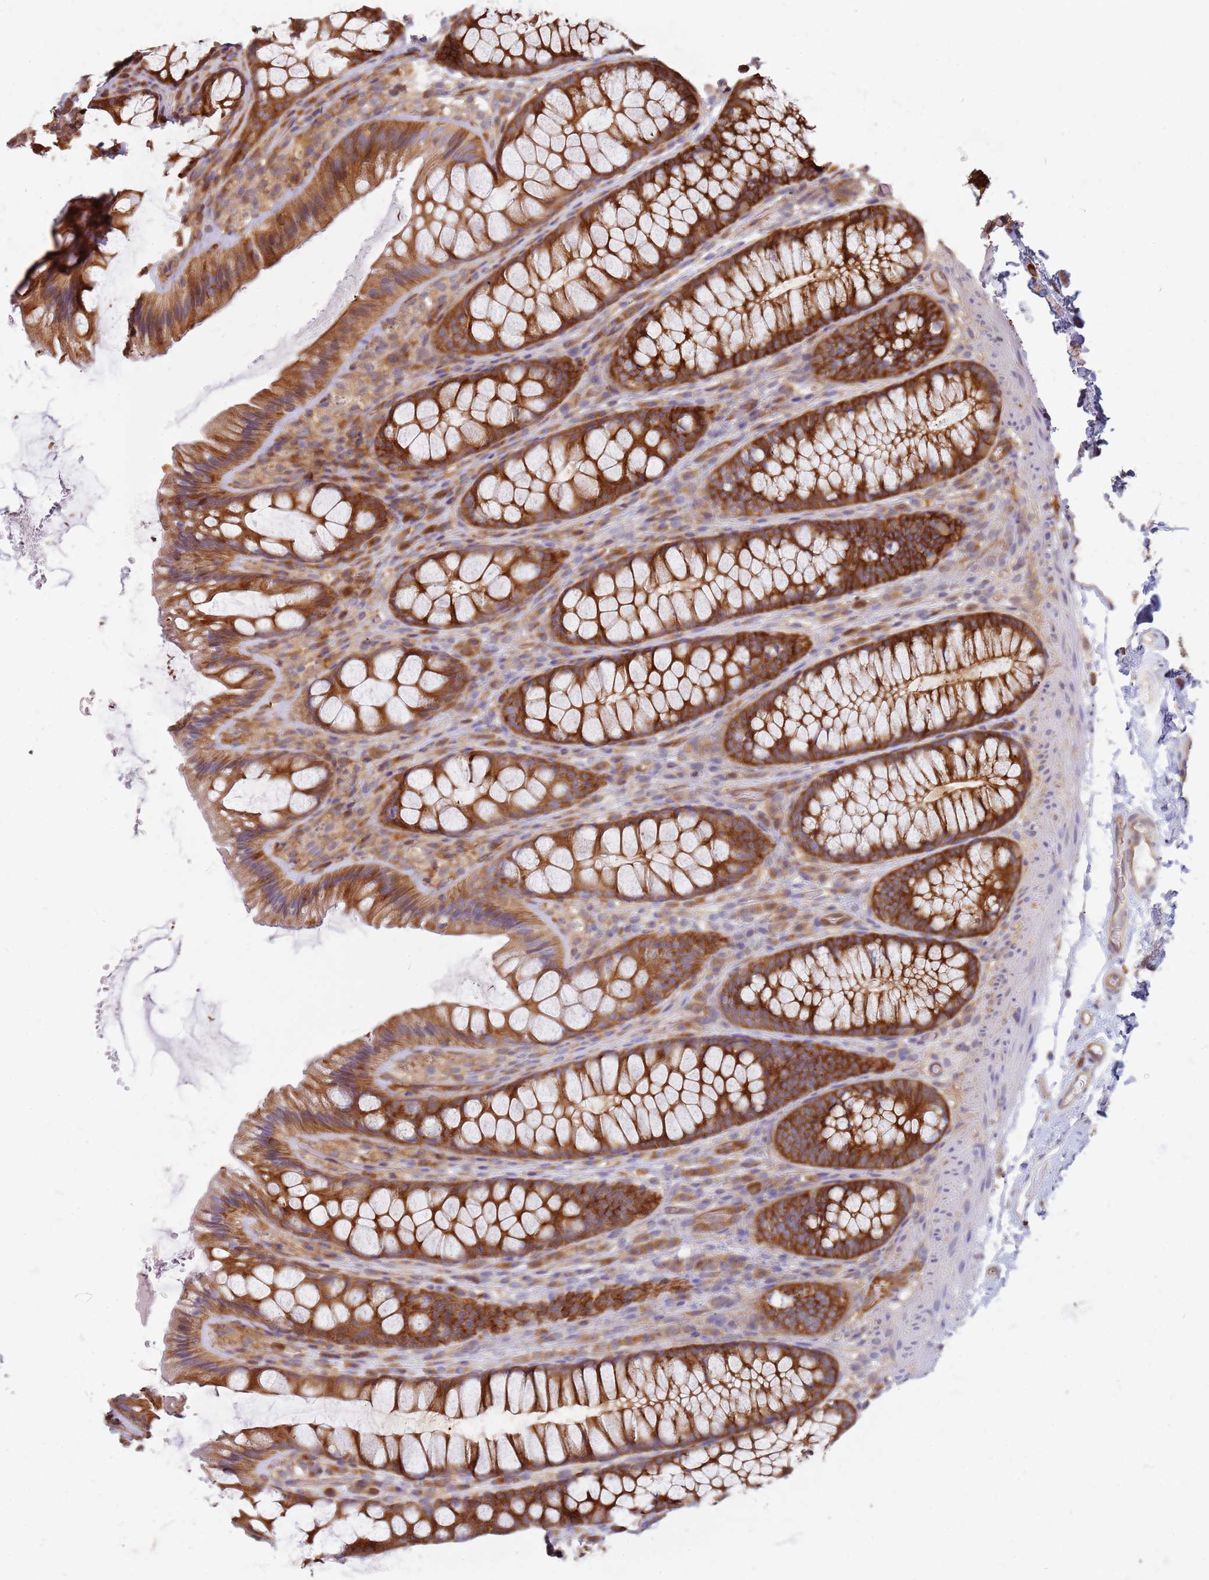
{"staining": {"intensity": "moderate", "quantity": ">75%", "location": "cytoplasmic/membranous"}, "tissue": "colon", "cell_type": "Endothelial cells", "image_type": "normal", "snomed": [{"axis": "morphology", "description": "Normal tissue, NOS"}, {"axis": "topography", "description": "Colon"}], "caption": "Approximately >75% of endothelial cells in normal colon demonstrate moderate cytoplasmic/membranous protein expression as visualized by brown immunohistochemical staining.", "gene": "HDX", "patient": {"sex": "male", "age": 46}}